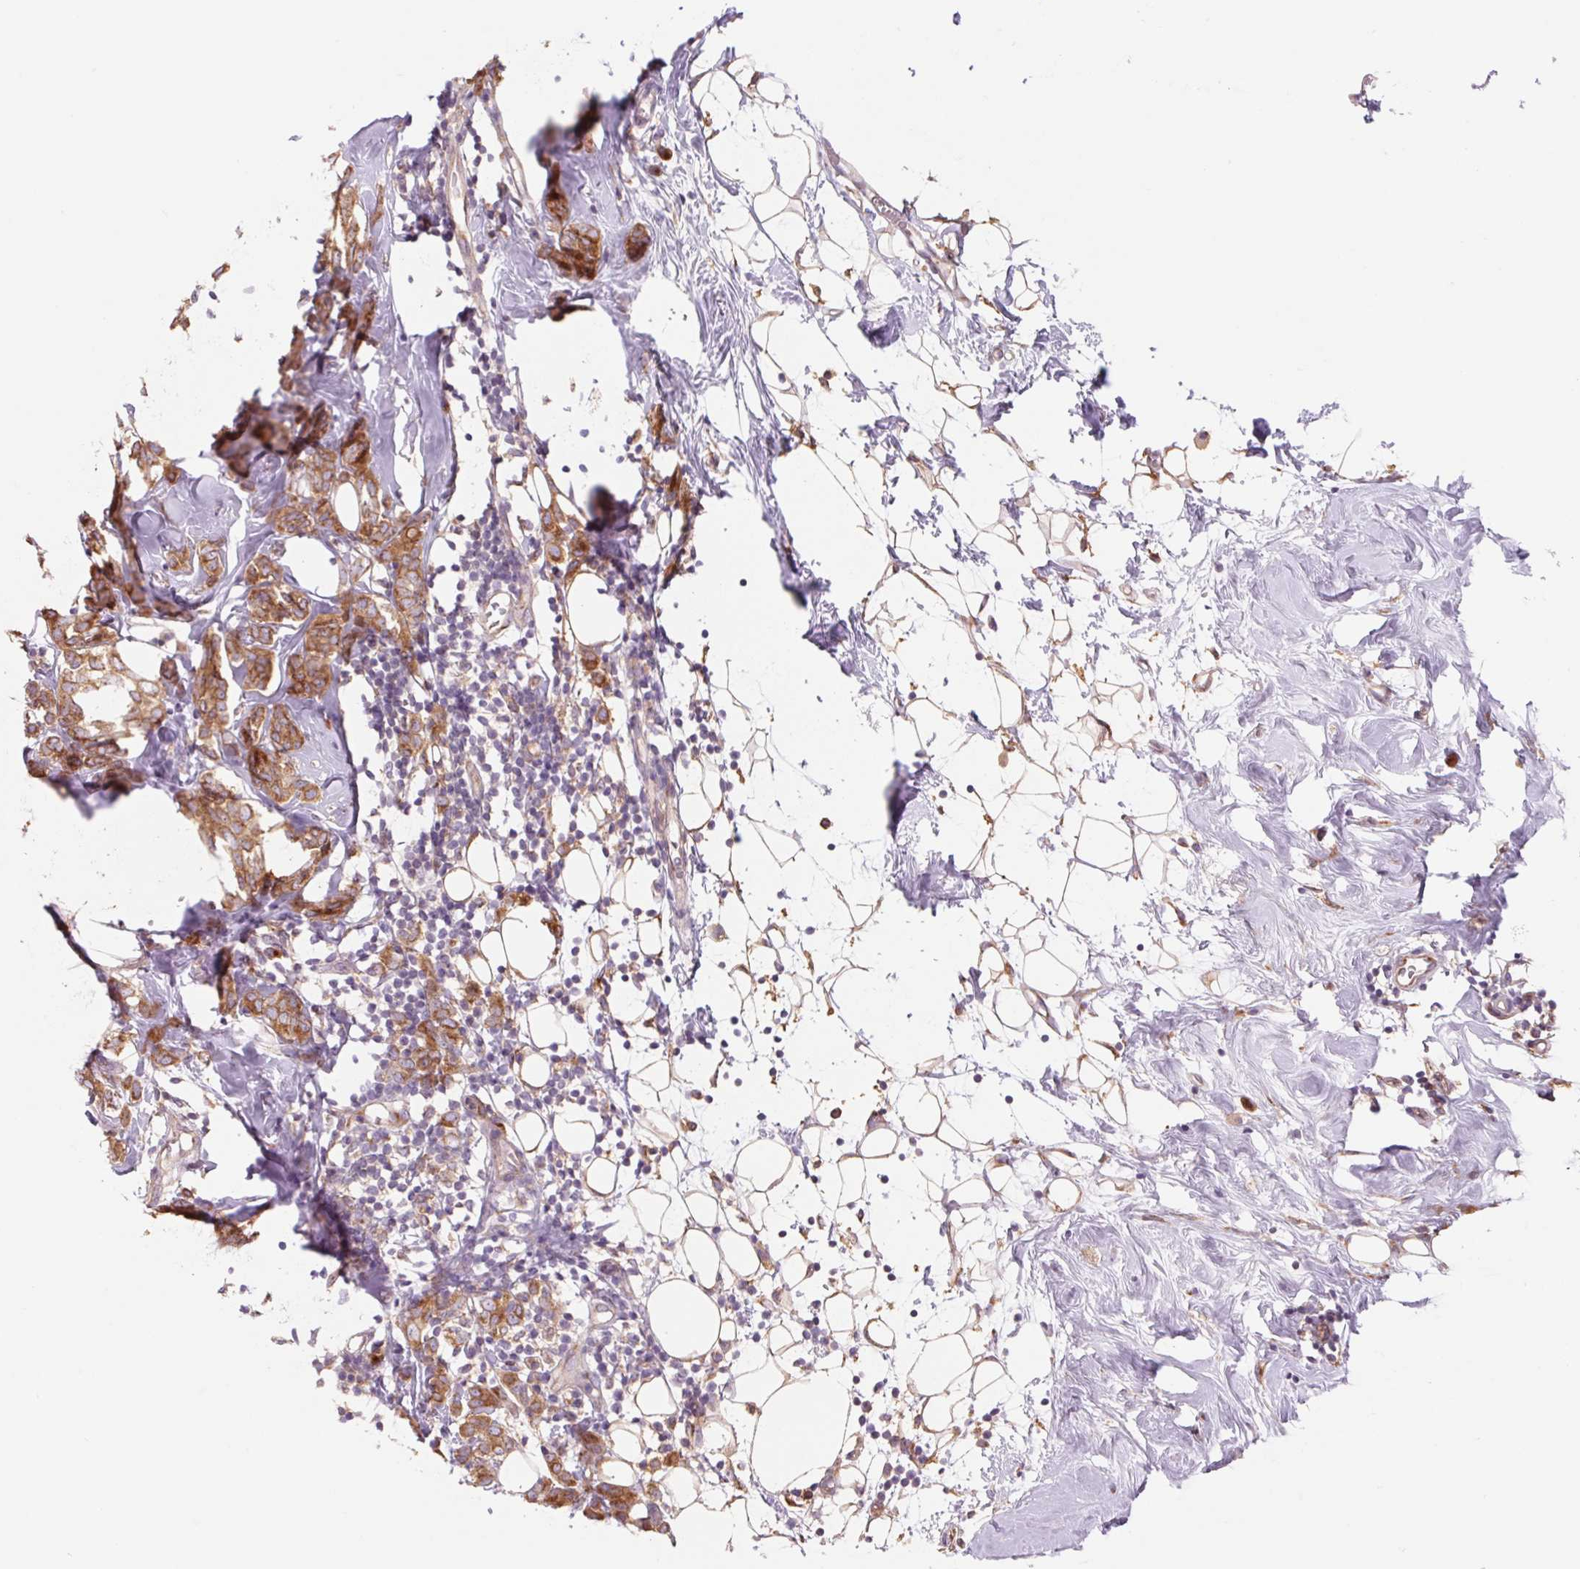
{"staining": {"intensity": "moderate", "quantity": ">75%", "location": "cytoplasmic/membranous"}, "tissue": "breast cancer", "cell_type": "Tumor cells", "image_type": "cancer", "snomed": [{"axis": "morphology", "description": "Lobular carcinoma"}, {"axis": "topography", "description": "Breast"}], "caption": "A brown stain shows moderate cytoplasmic/membranous expression of a protein in human breast cancer (lobular carcinoma) tumor cells.", "gene": "RAB1A", "patient": {"sex": "female", "age": 49}}